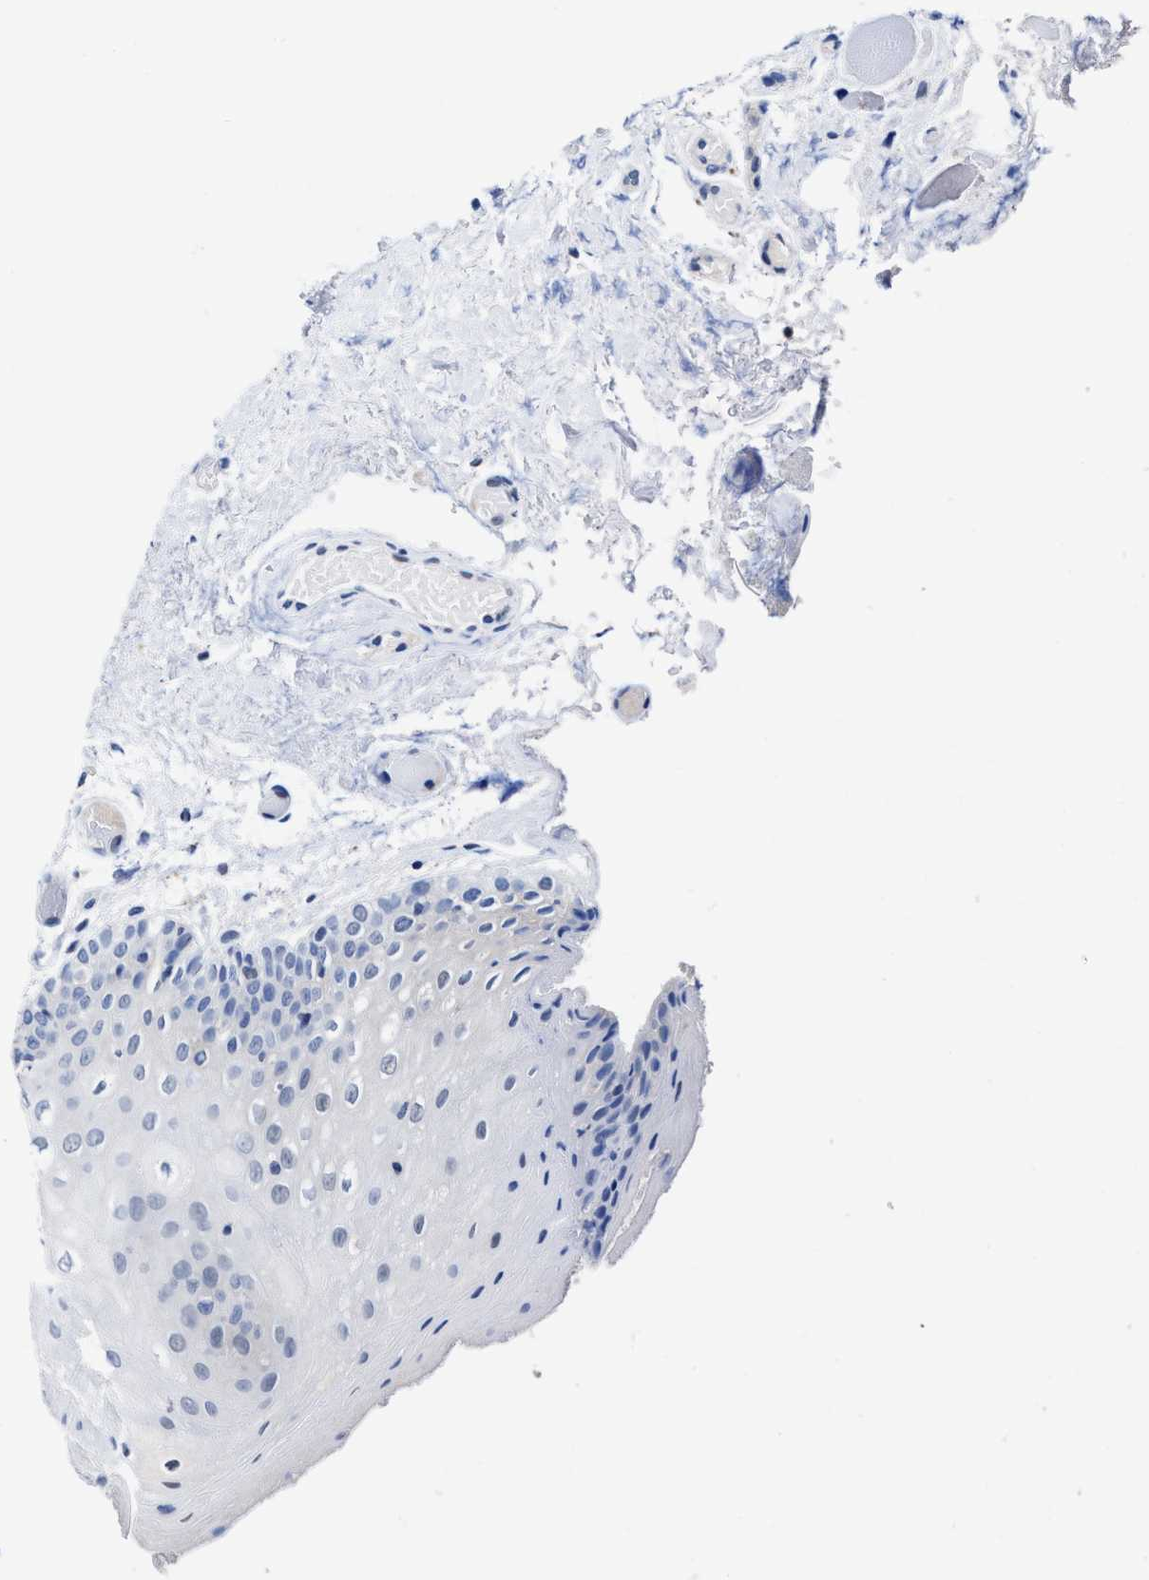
{"staining": {"intensity": "weak", "quantity": "<25%", "location": "nuclear"}, "tissue": "oral mucosa", "cell_type": "Squamous epithelial cells", "image_type": "normal", "snomed": [{"axis": "morphology", "description": "Normal tissue, NOS"}, {"axis": "morphology", "description": "Squamous cell carcinoma, NOS"}, {"axis": "topography", "description": "Oral tissue"}, {"axis": "topography", "description": "Head-Neck"}], "caption": "High magnification brightfield microscopy of unremarkable oral mucosa stained with DAB (3,3'-diaminobenzidine) (brown) and counterstained with hematoxylin (blue): squamous epithelial cells show no significant positivity. (Immunohistochemistry (ihc), brightfield microscopy, high magnification).", "gene": "ACLY", "patient": {"sex": "male", "age": 71}}